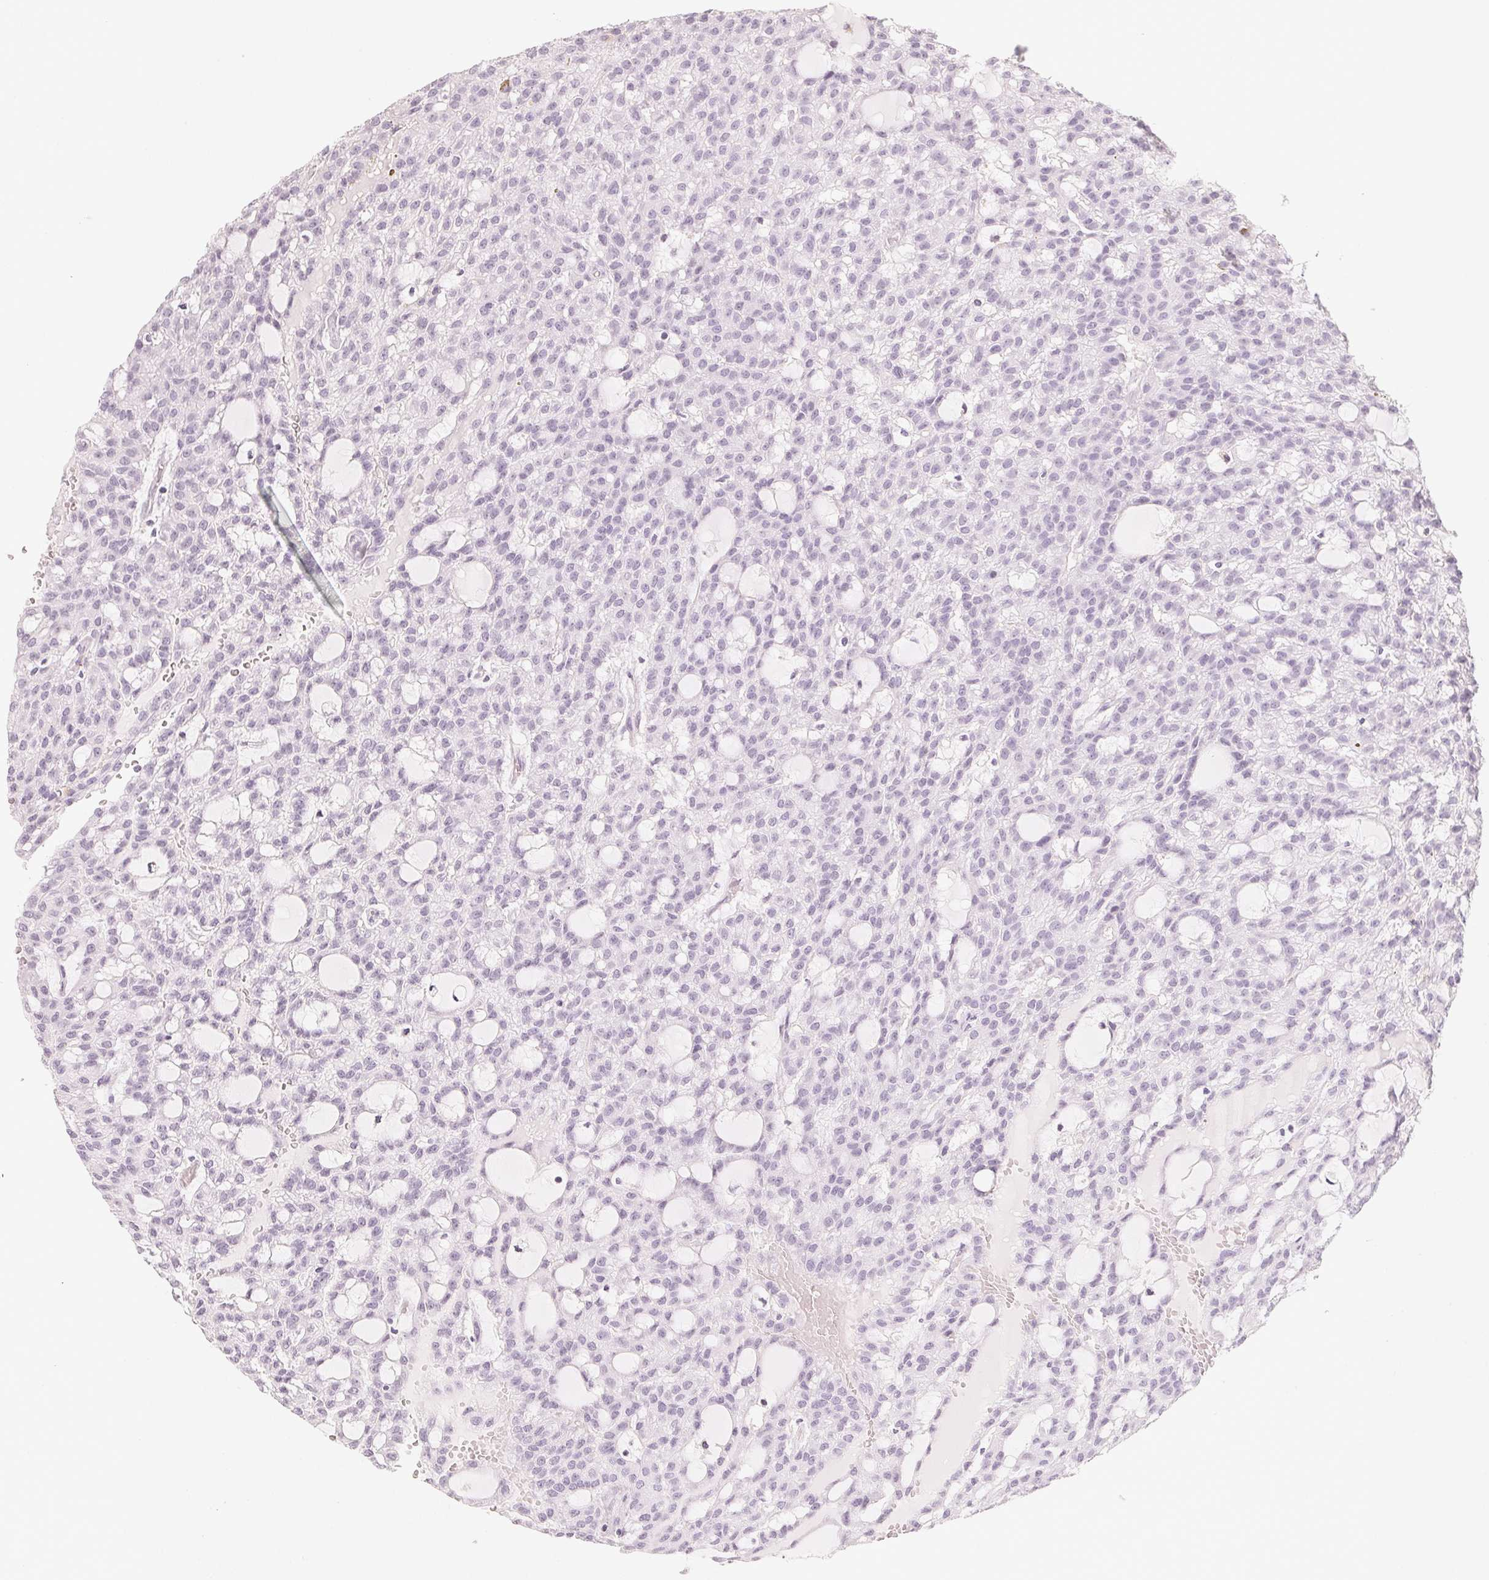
{"staining": {"intensity": "negative", "quantity": "none", "location": "none"}, "tissue": "renal cancer", "cell_type": "Tumor cells", "image_type": "cancer", "snomed": [{"axis": "morphology", "description": "Adenocarcinoma, NOS"}, {"axis": "topography", "description": "Kidney"}], "caption": "High power microscopy histopathology image of an immunohistochemistry photomicrograph of renal cancer (adenocarcinoma), revealing no significant positivity in tumor cells. (DAB (3,3'-diaminobenzidine) IHC visualized using brightfield microscopy, high magnification).", "gene": "SLC22A8", "patient": {"sex": "male", "age": 63}}